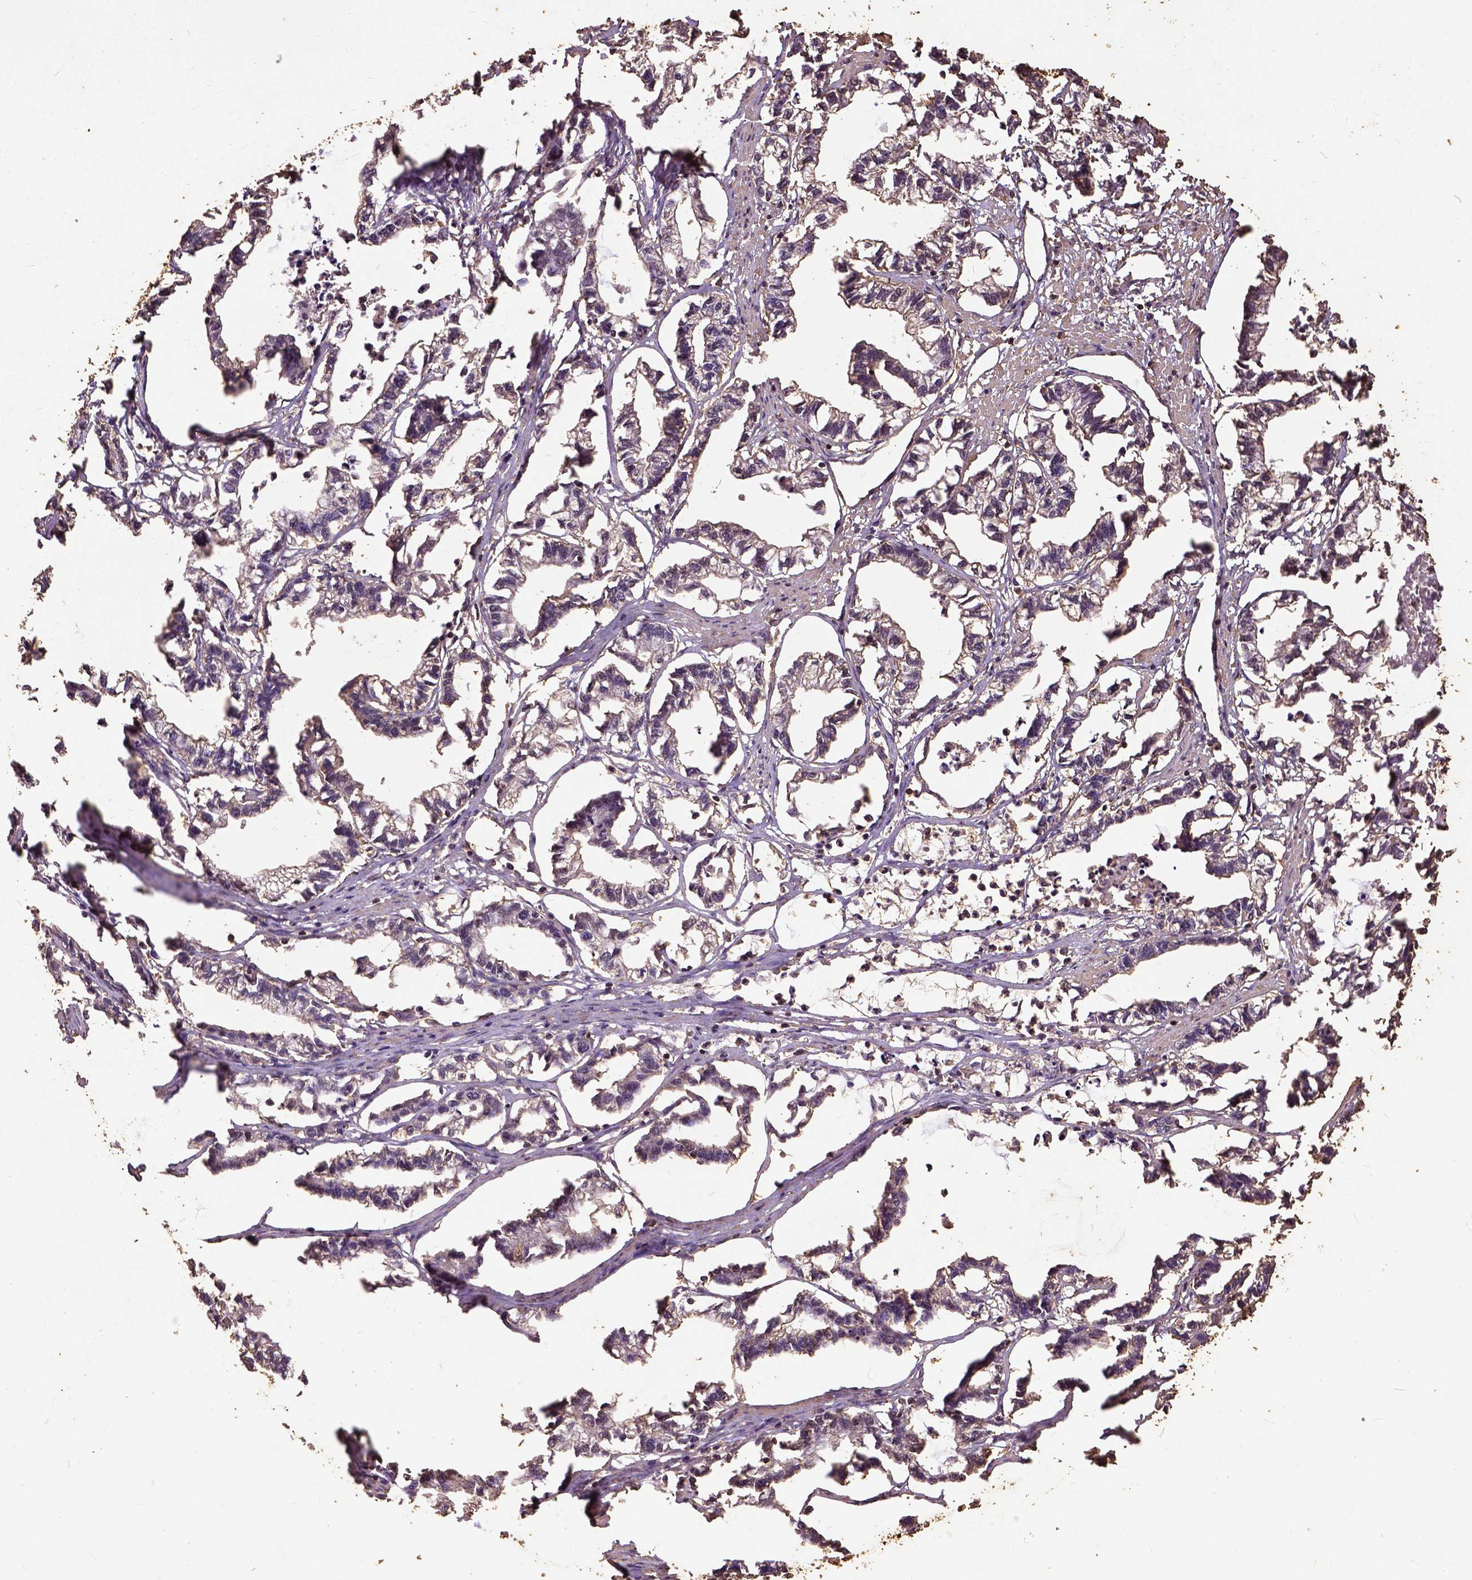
{"staining": {"intensity": "weak", "quantity": "<25%", "location": "nuclear"}, "tissue": "stomach cancer", "cell_type": "Tumor cells", "image_type": "cancer", "snomed": [{"axis": "morphology", "description": "Adenocarcinoma, NOS"}, {"axis": "topography", "description": "Stomach"}], "caption": "A high-resolution photomicrograph shows immunohistochemistry (IHC) staining of stomach cancer, which exhibits no significant expression in tumor cells.", "gene": "NACC1", "patient": {"sex": "male", "age": 83}}